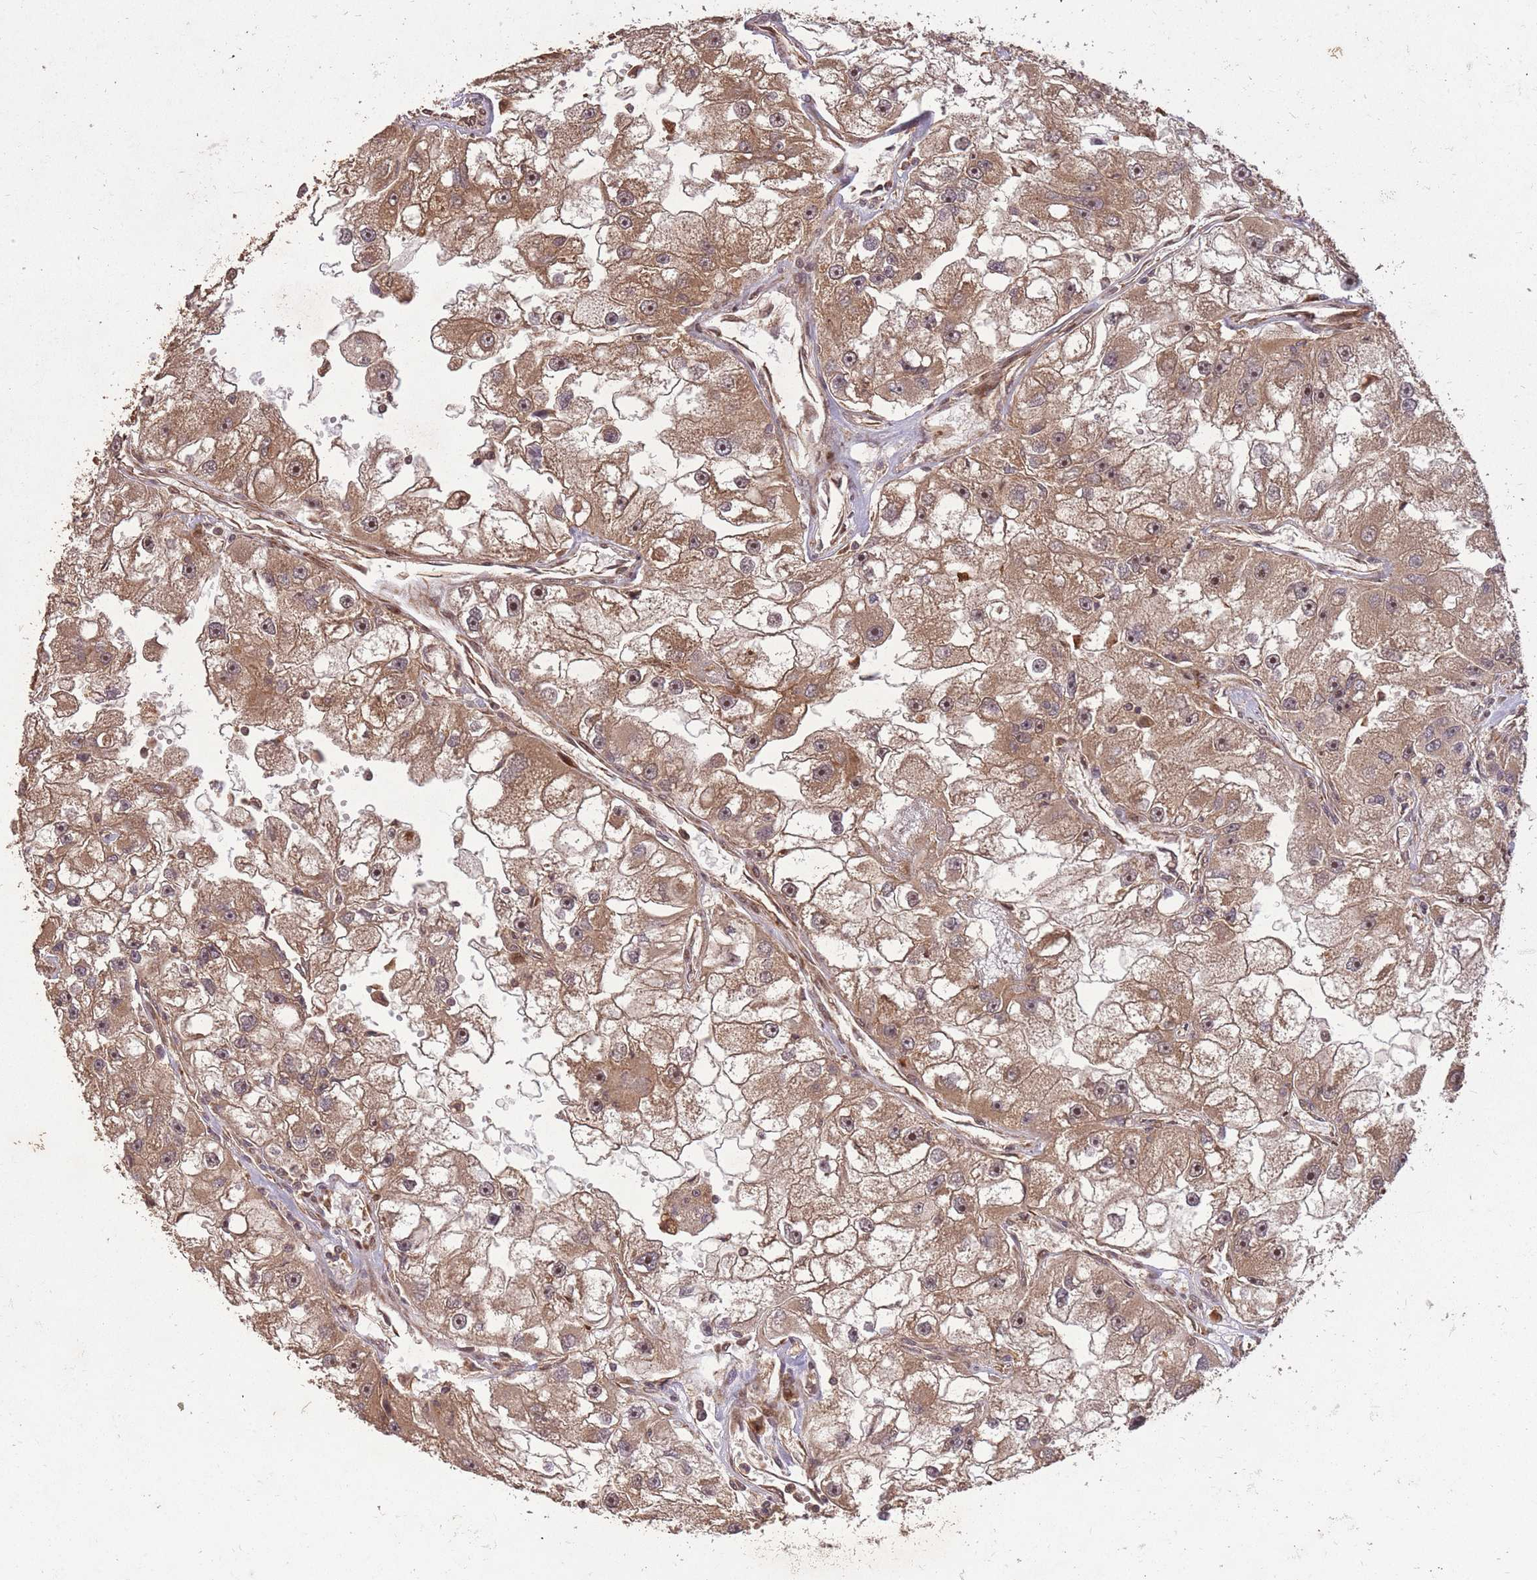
{"staining": {"intensity": "moderate", "quantity": ">75%", "location": "cytoplasmic/membranous,nuclear"}, "tissue": "renal cancer", "cell_type": "Tumor cells", "image_type": "cancer", "snomed": [{"axis": "morphology", "description": "Adenocarcinoma, NOS"}, {"axis": "topography", "description": "Kidney"}], "caption": "Renal cancer (adenocarcinoma) stained for a protein (brown) demonstrates moderate cytoplasmic/membranous and nuclear positive positivity in approximately >75% of tumor cells.", "gene": "ERBB3", "patient": {"sex": "male", "age": 63}}